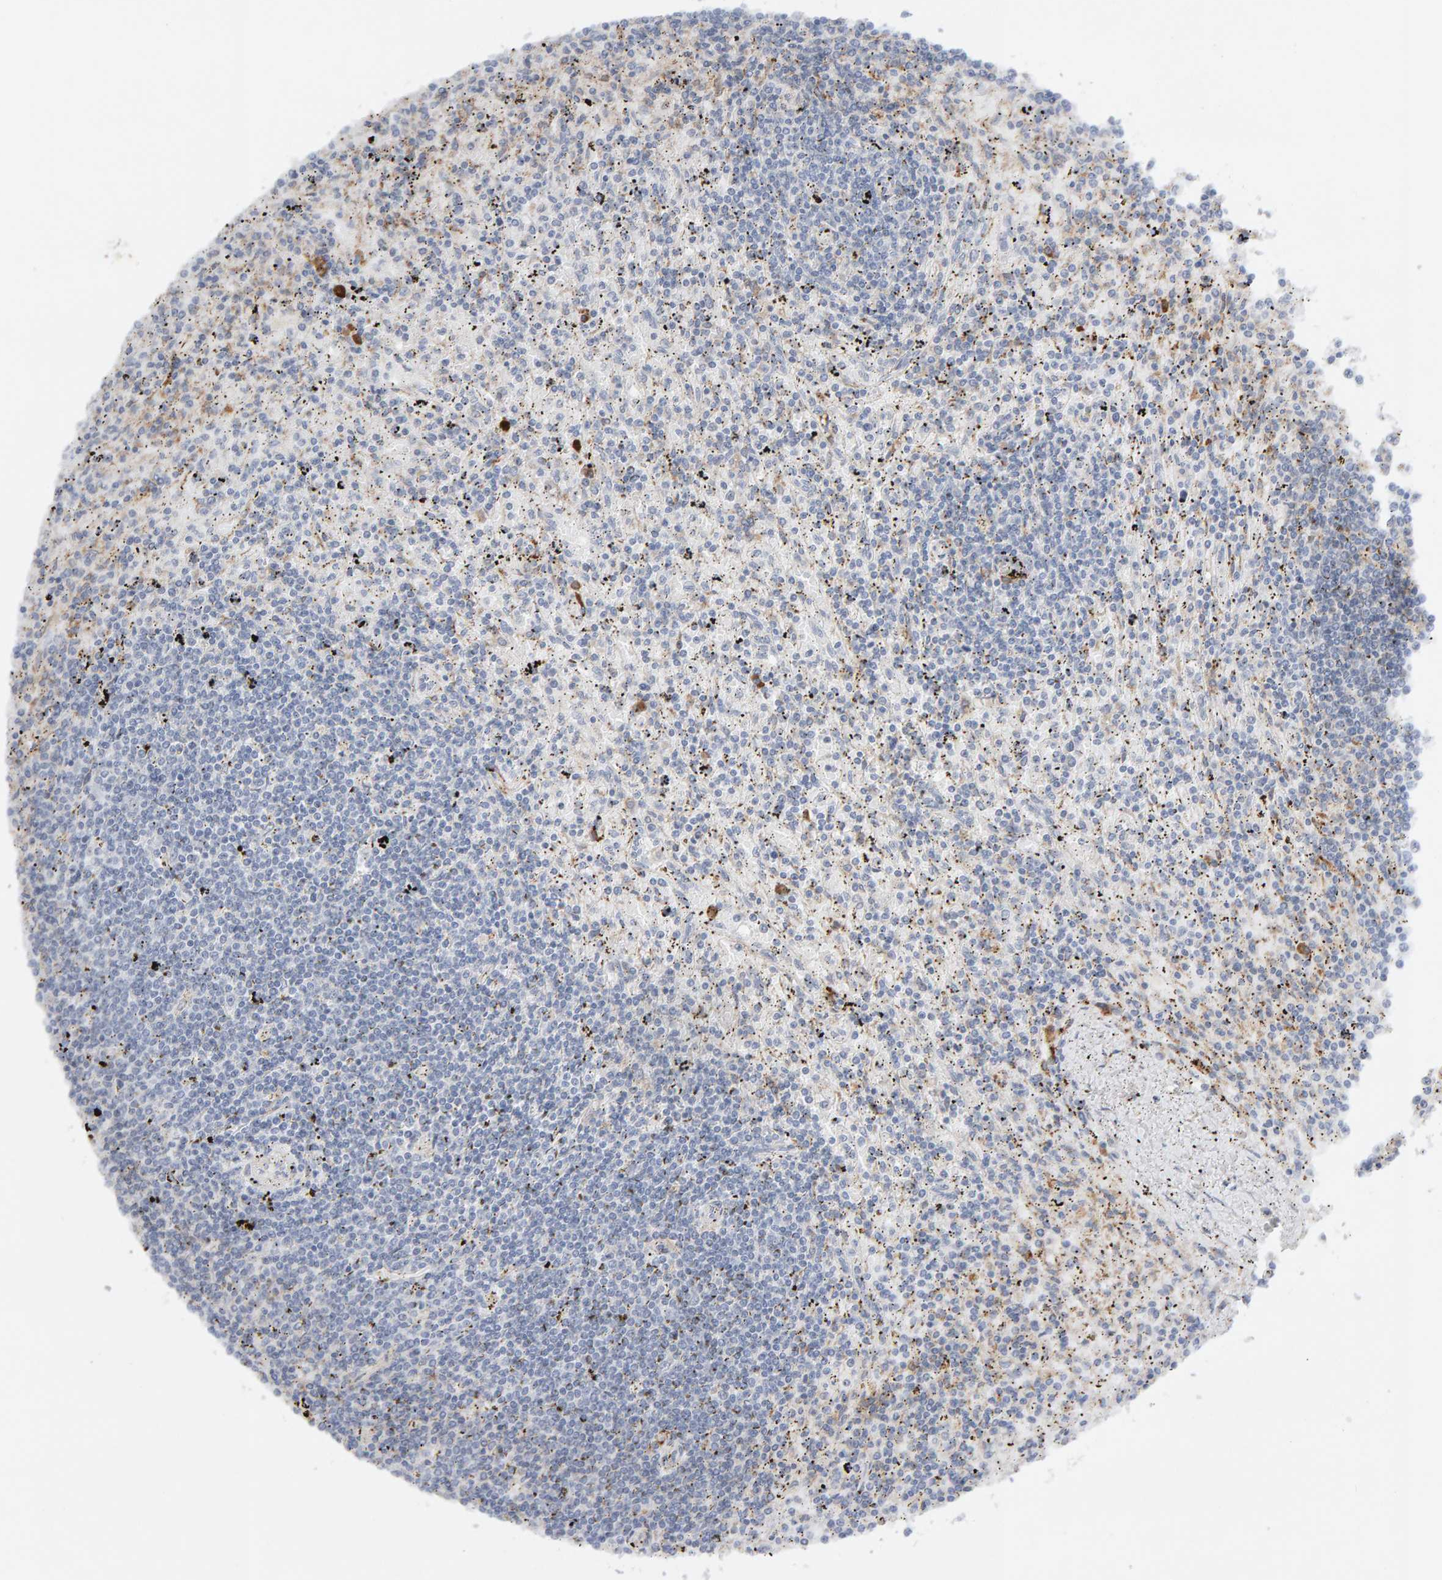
{"staining": {"intensity": "negative", "quantity": "none", "location": "none"}, "tissue": "lymphoma", "cell_type": "Tumor cells", "image_type": "cancer", "snomed": [{"axis": "morphology", "description": "Malignant lymphoma, non-Hodgkin's type, Low grade"}, {"axis": "topography", "description": "Spleen"}], "caption": "A histopathology image of low-grade malignant lymphoma, non-Hodgkin's type stained for a protein demonstrates no brown staining in tumor cells. (Immunohistochemistry, brightfield microscopy, high magnification).", "gene": "ENGASE", "patient": {"sex": "male", "age": 76}}